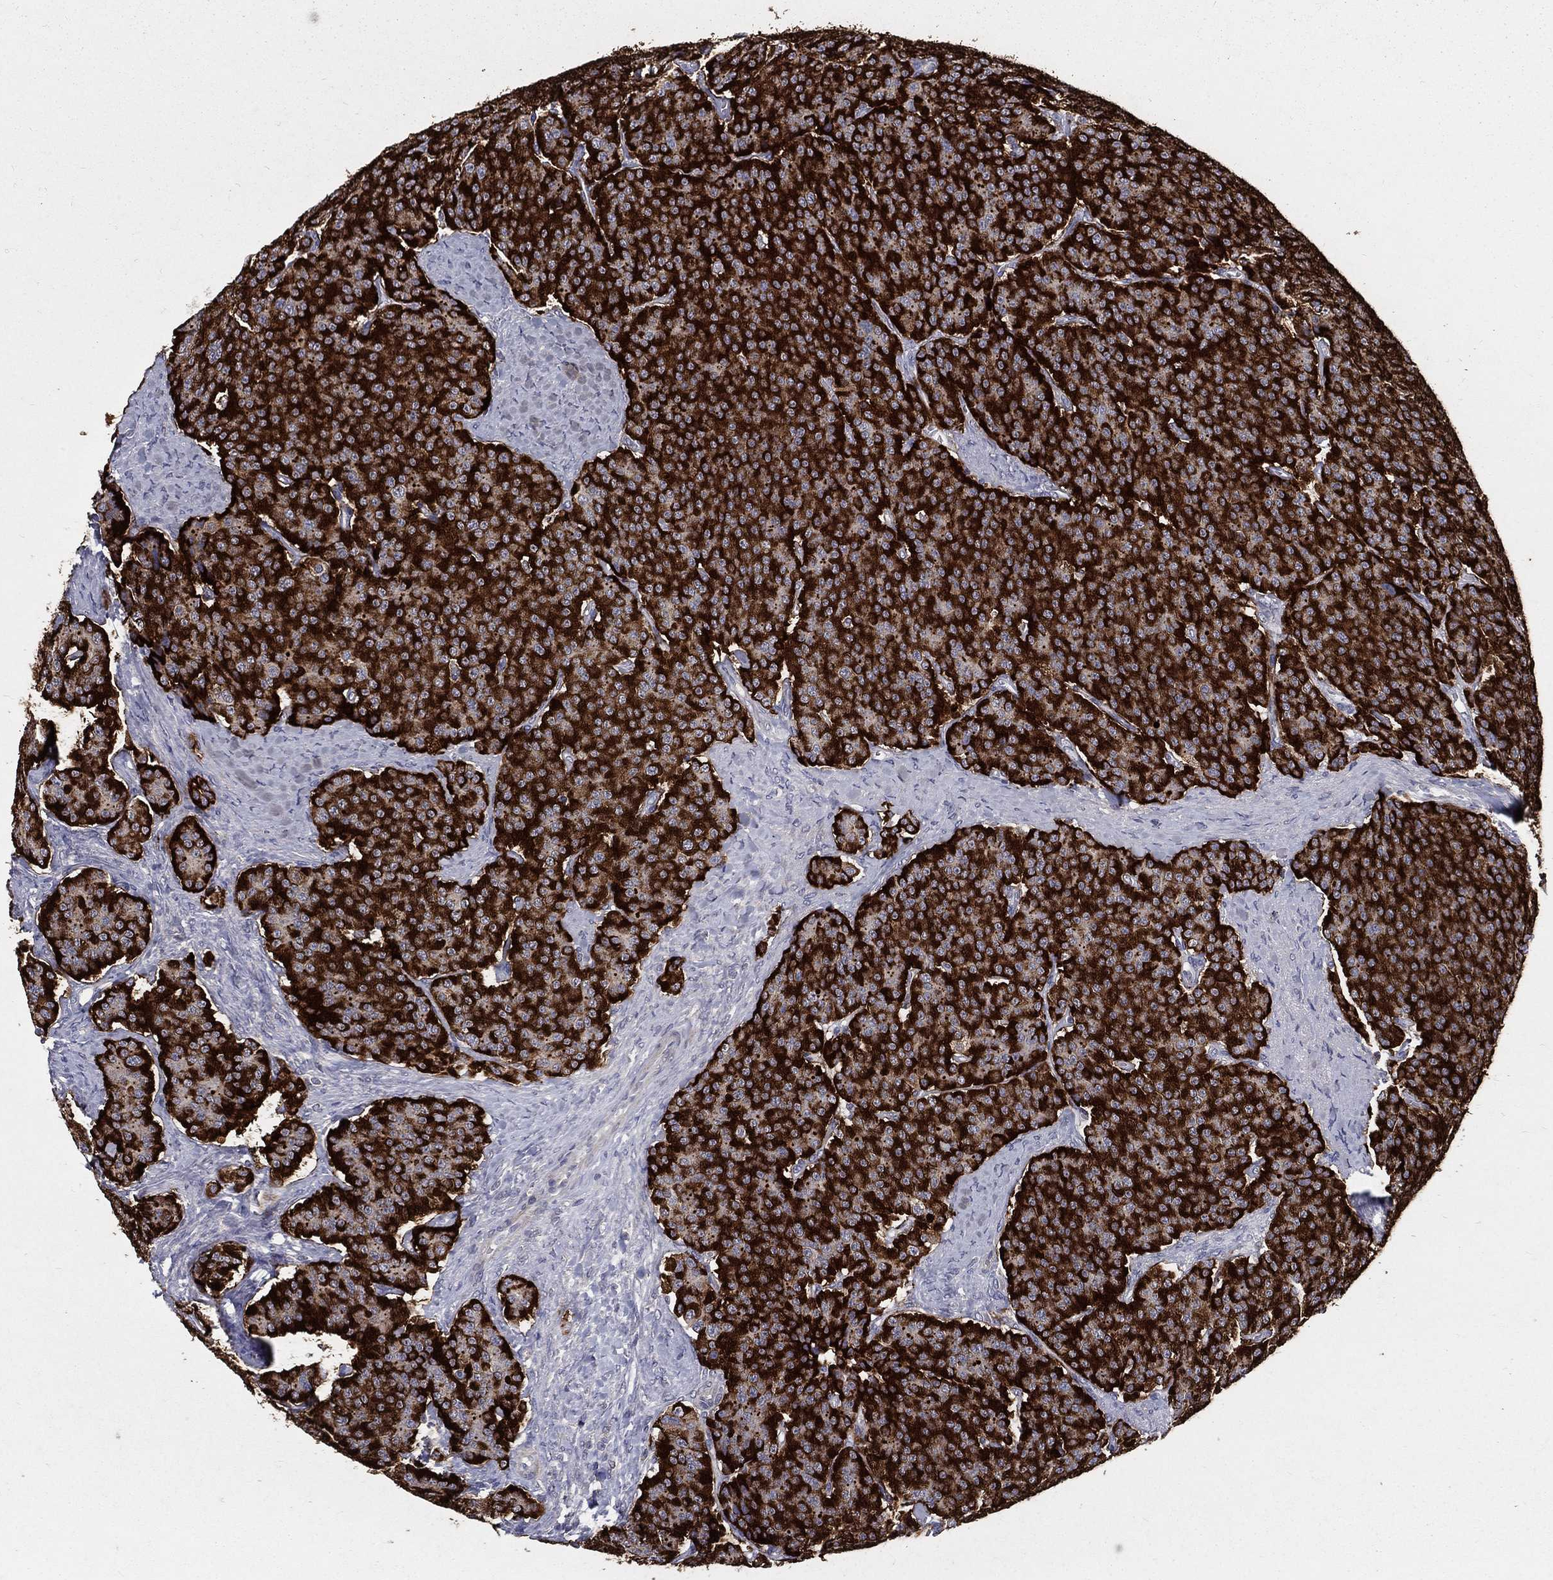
{"staining": {"intensity": "strong", "quantity": ">75%", "location": "cytoplasmic/membranous"}, "tissue": "carcinoid", "cell_type": "Tumor cells", "image_type": "cancer", "snomed": [{"axis": "morphology", "description": "Carcinoid, malignant, NOS"}, {"axis": "topography", "description": "Small intestine"}], "caption": "Immunohistochemistry staining of carcinoid, which displays high levels of strong cytoplasmic/membranous staining in about >75% of tumor cells indicating strong cytoplasmic/membranous protein staining. The staining was performed using DAB (3,3'-diaminobenzidine) (brown) for protein detection and nuclei were counterstained in hematoxylin (blue).", "gene": "PCSK1", "patient": {"sex": "female", "age": 58}}